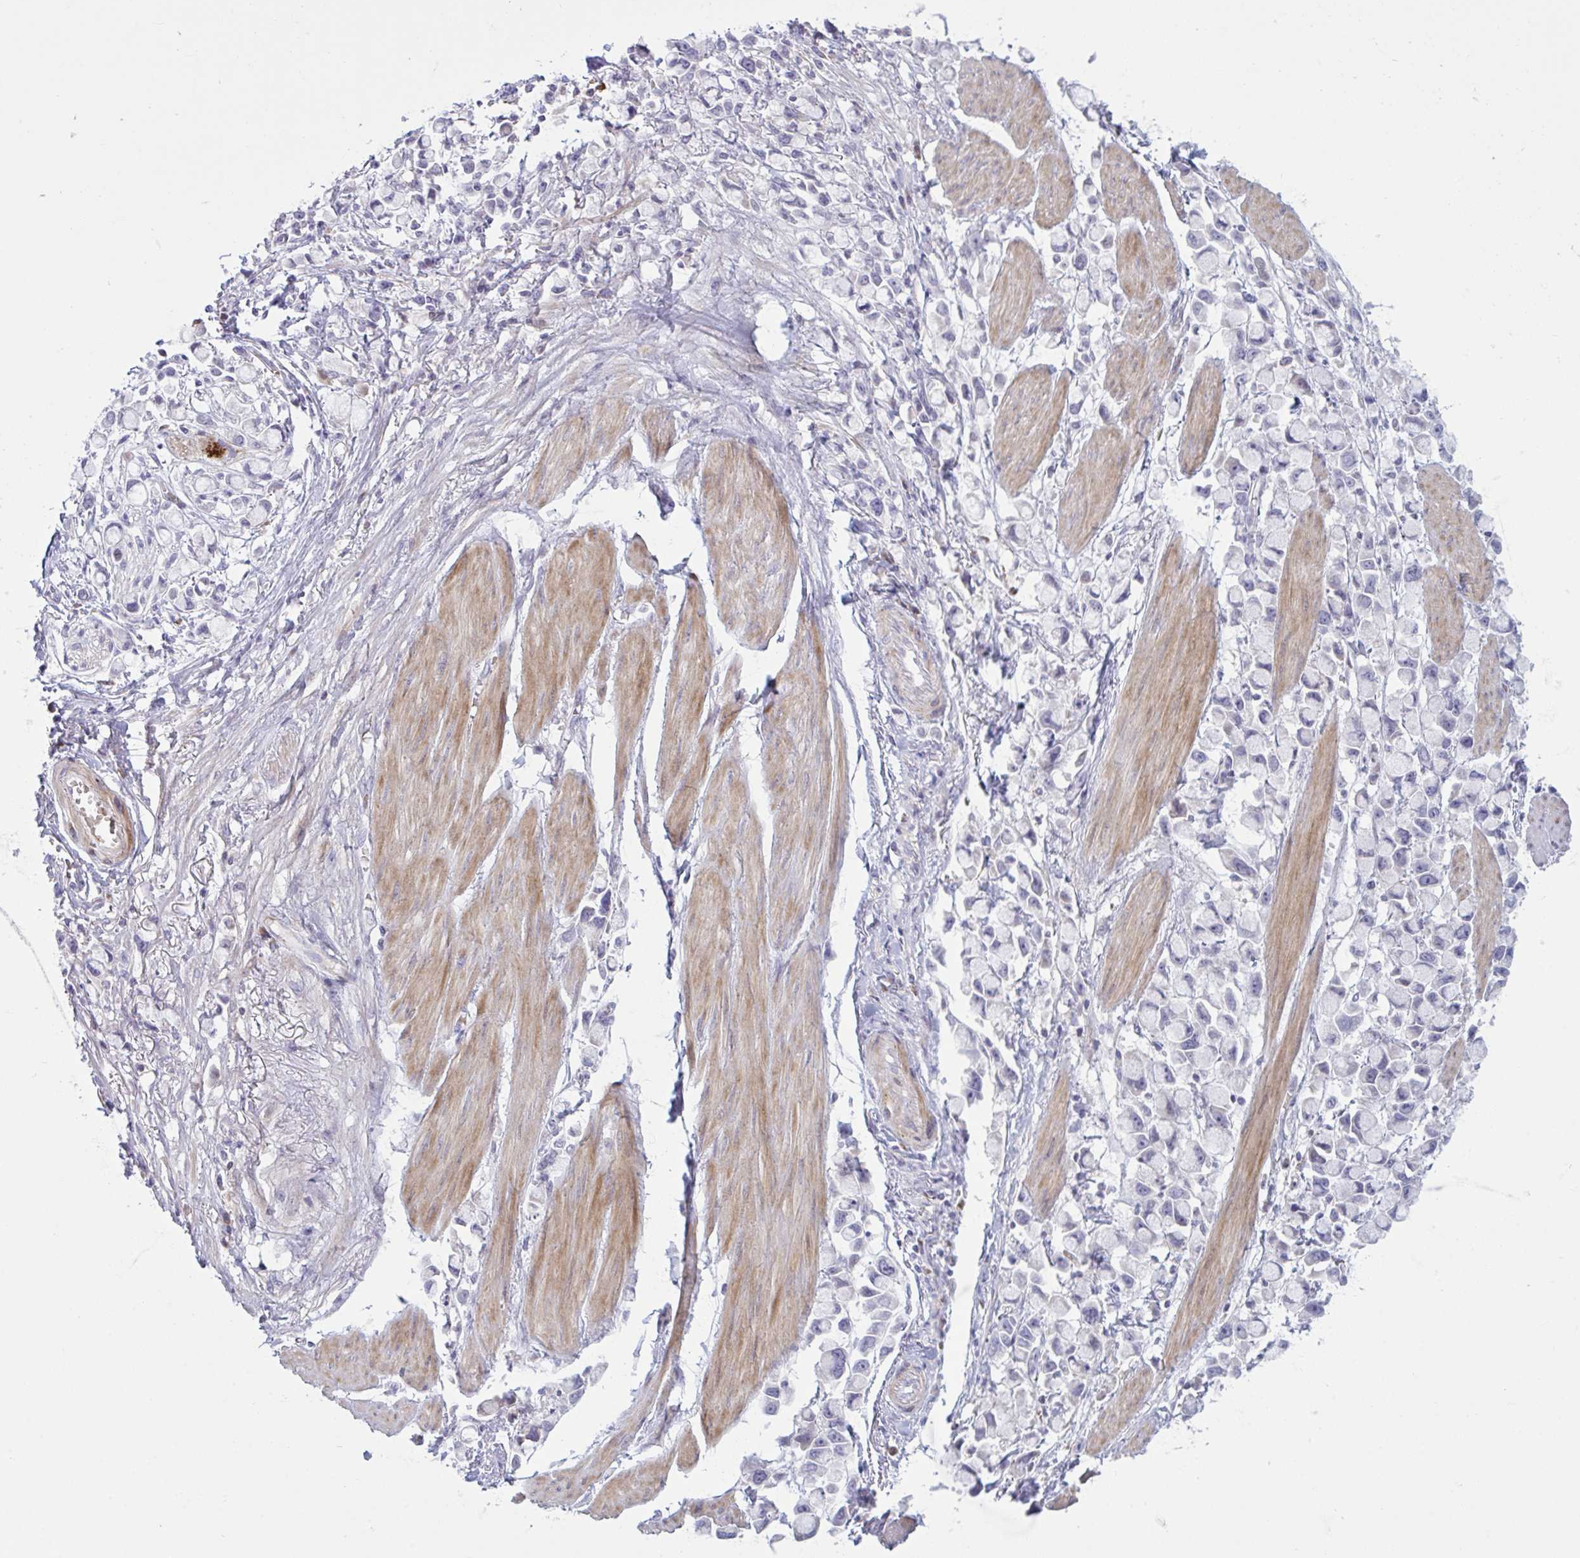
{"staining": {"intensity": "negative", "quantity": "none", "location": "none"}, "tissue": "stomach cancer", "cell_type": "Tumor cells", "image_type": "cancer", "snomed": [{"axis": "morphology", "description": "Adenocarcinoma, NOS"}, {"axis": "topography", "description": "Stomach"}], "caption": "High power microscopy photomicrograph of an IHC image of stomach cancer (adenocarcinoma), revealing no significant staining in tumor cells.", "gene": "VWC2", "patient": {"sex": "female", "age": 81}}